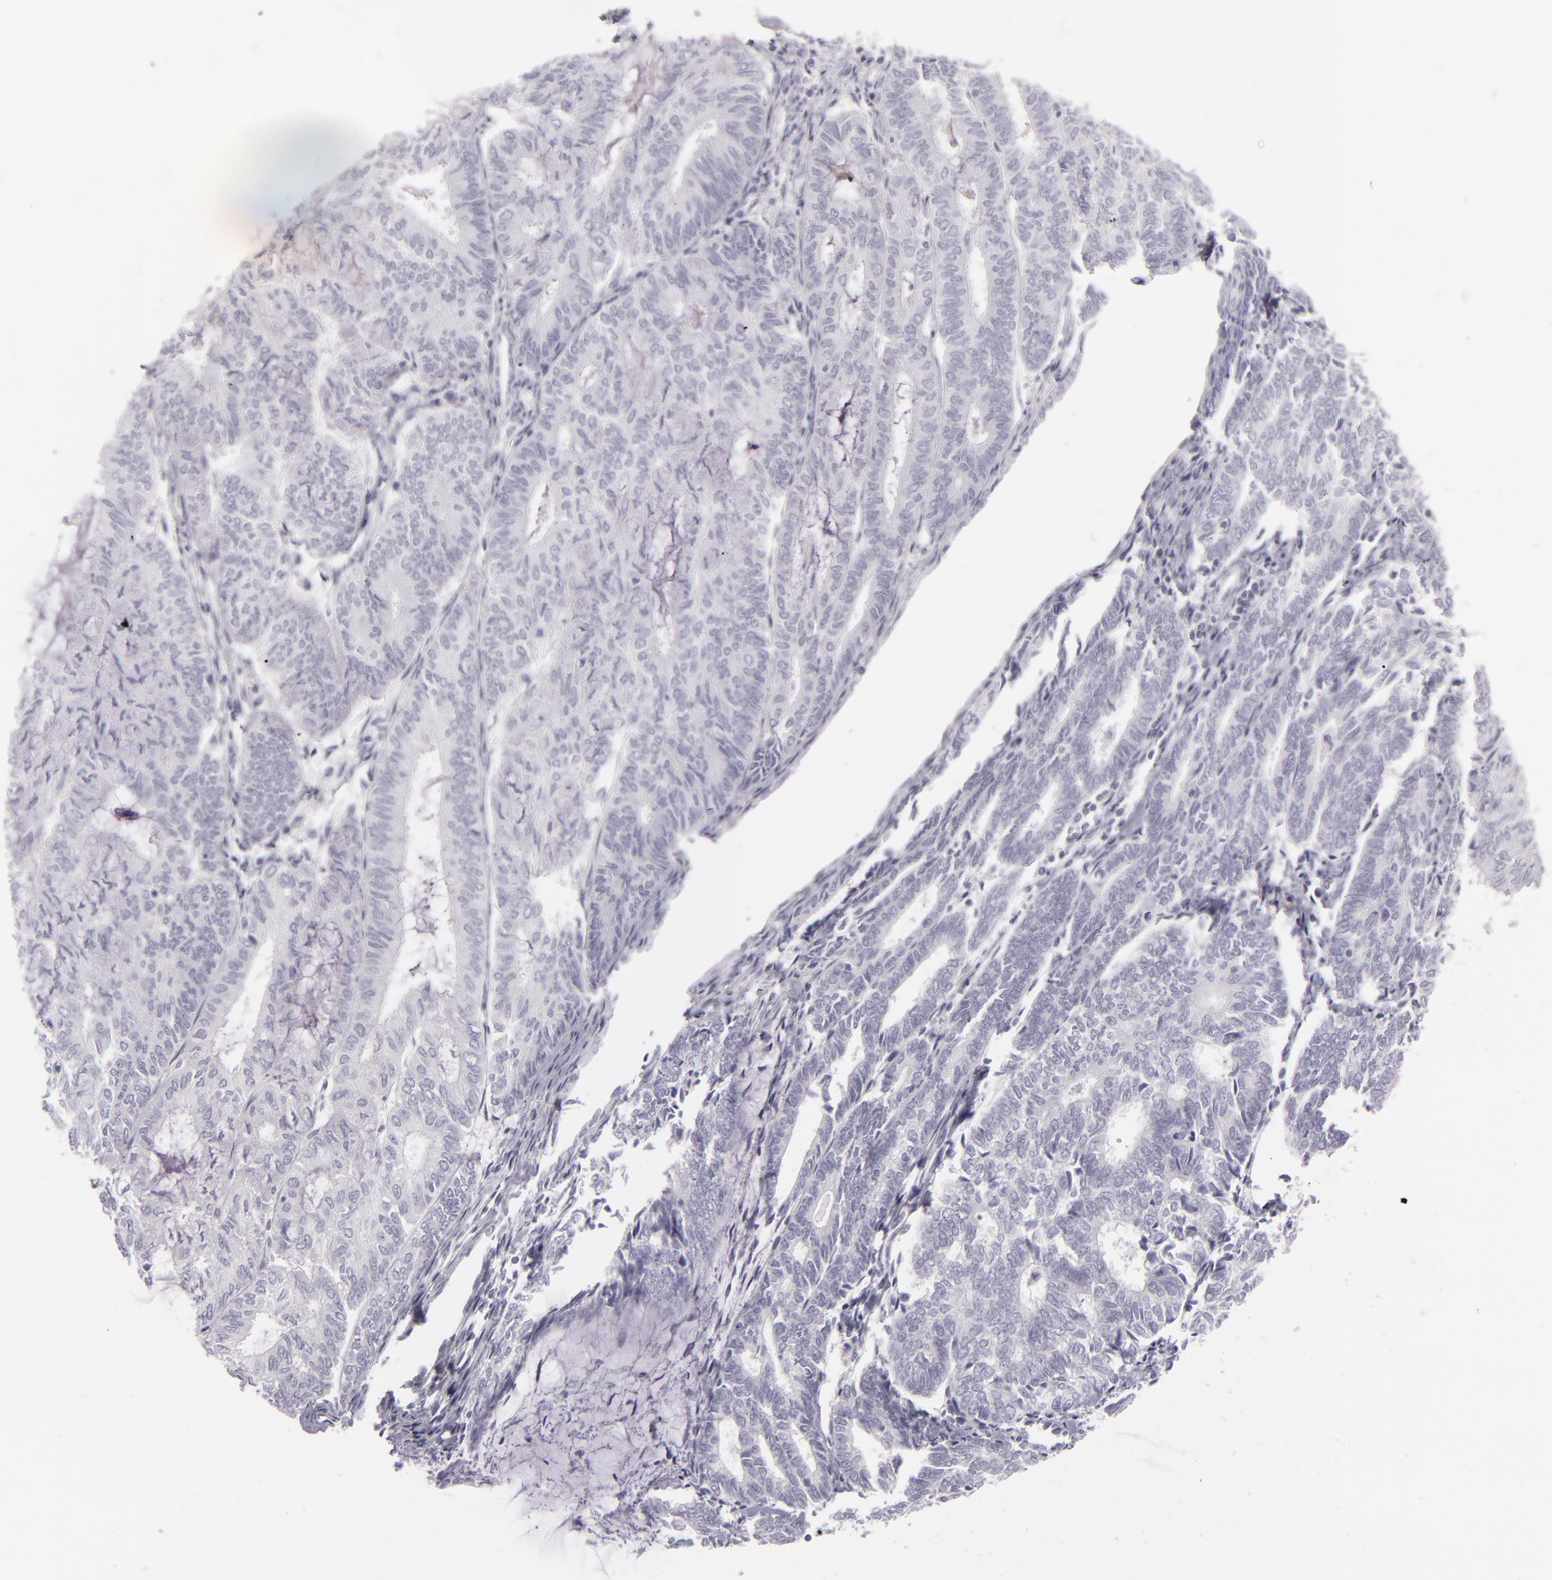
{"staining": {"intensity": "negative", "quantity": "none", "location": "none"}, "tissue": "endometrial cancer", "cell_type": "Tumor cells", "image_type": "cancer", "snomed": [{"axis": "morphology", "description": "Adenocarcinoma, NOS"}, {"axis": "topography", "description": "Endometrium"}], "caption": "A histopathology image of endometrial cancer (adenocarcinoma) stained for a protein reveals no brown staining in tumor cells. (Stains: DAB (3,3'-diaminobenzidine) immunohistochemistry (IHC) with hematoxylin counter stain, Microscopy: brightfield microscopy at high magnification).", "gene": "CDX2", "patient": {"sex": "female", "age": 59}}